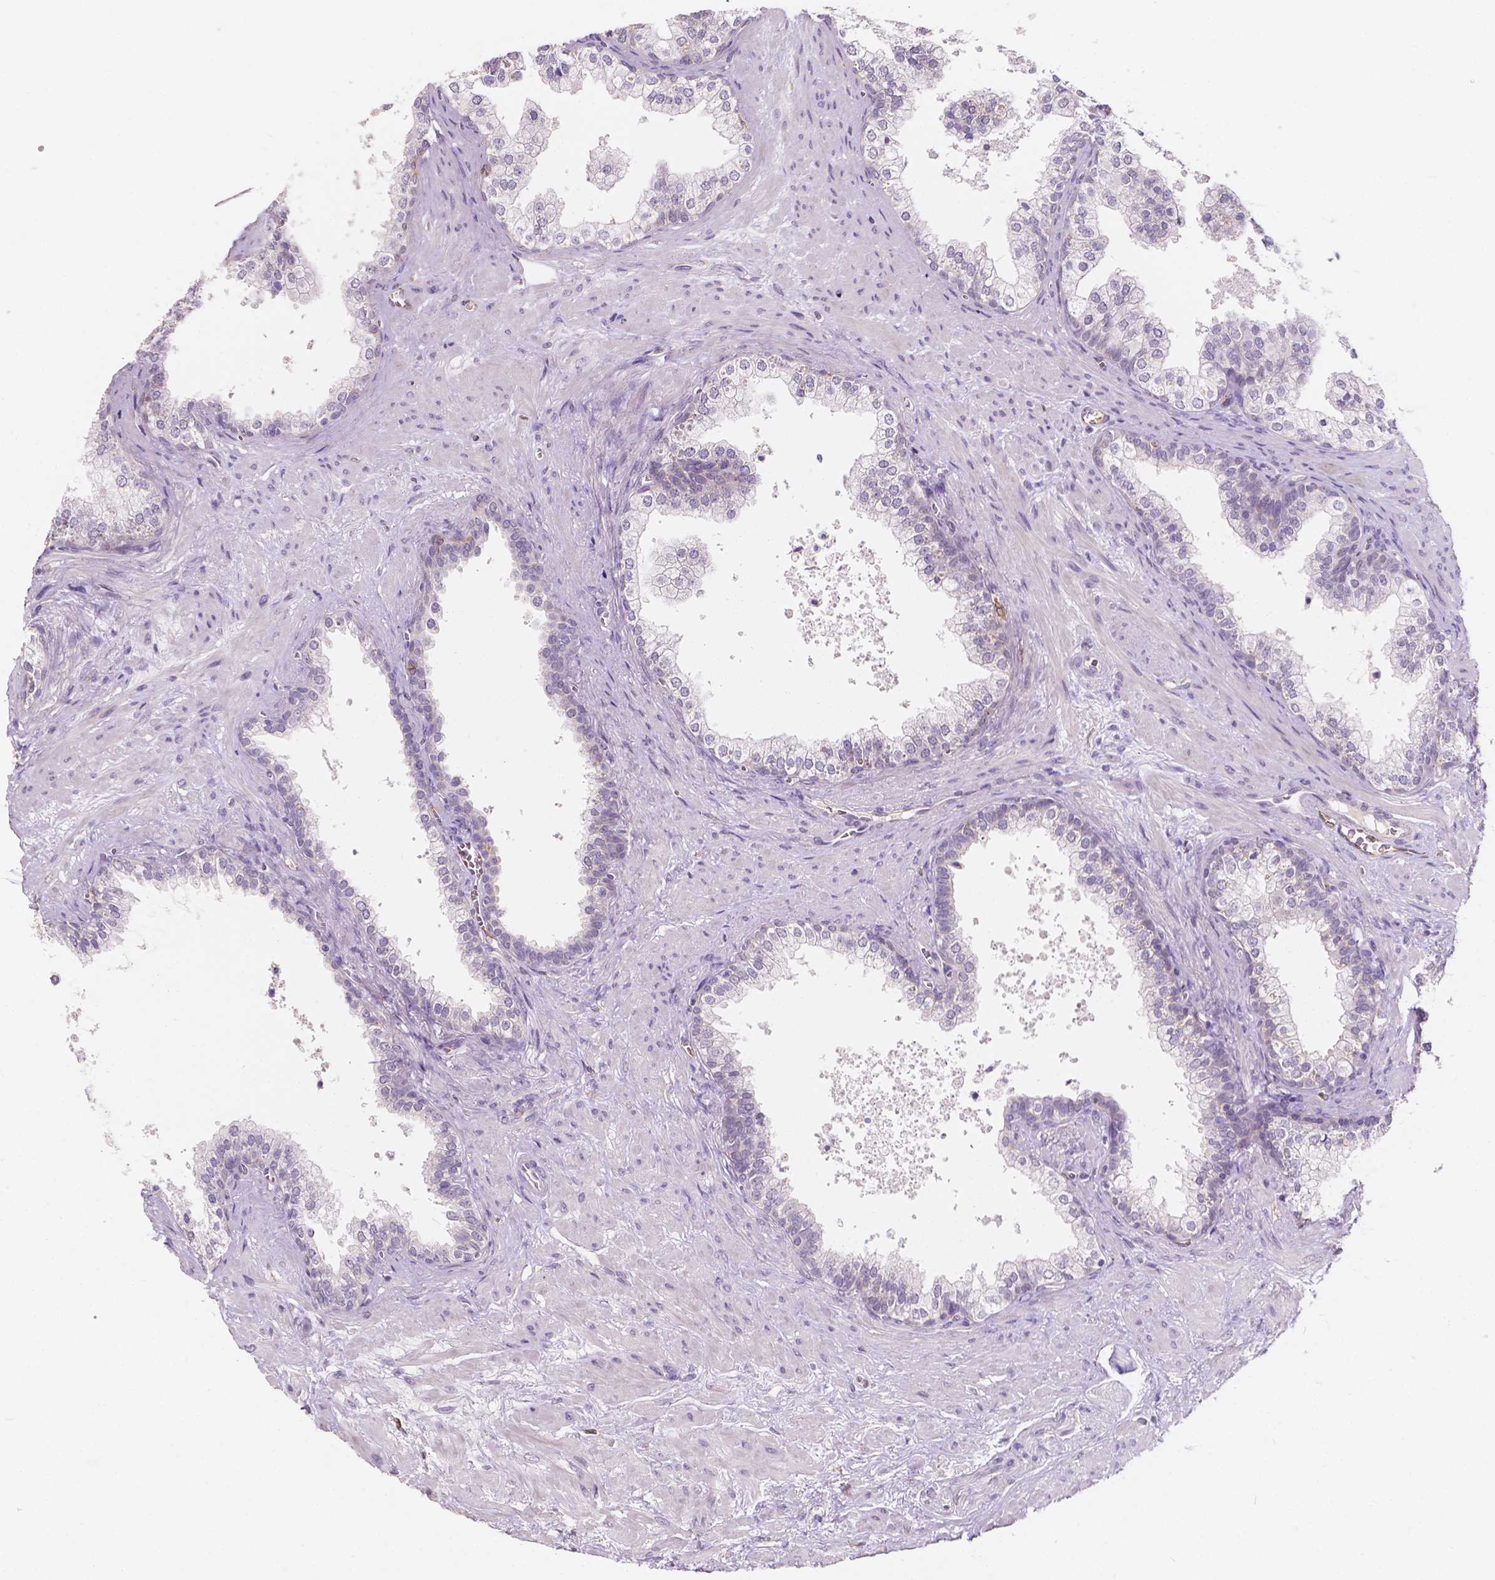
{"staining": {"intensity": "negative", "quantity": "none", "location": "none"}, "tissue": "prostate", "cell_type": "Glandular cells", "image_type": "normal", "snomed": [{"axis": "morphology", "description": "Normal tissue, NOS"}, {"axis": "topography", "description": "Prostate"}], "caption": "A high-resolution image shows immunohistochemistry (IHC) staining of benign prostate, which shows no significant positivity in glandular cells.", "gene": "SLC22A4", "patient": {"sex": "male", "age": 79}}